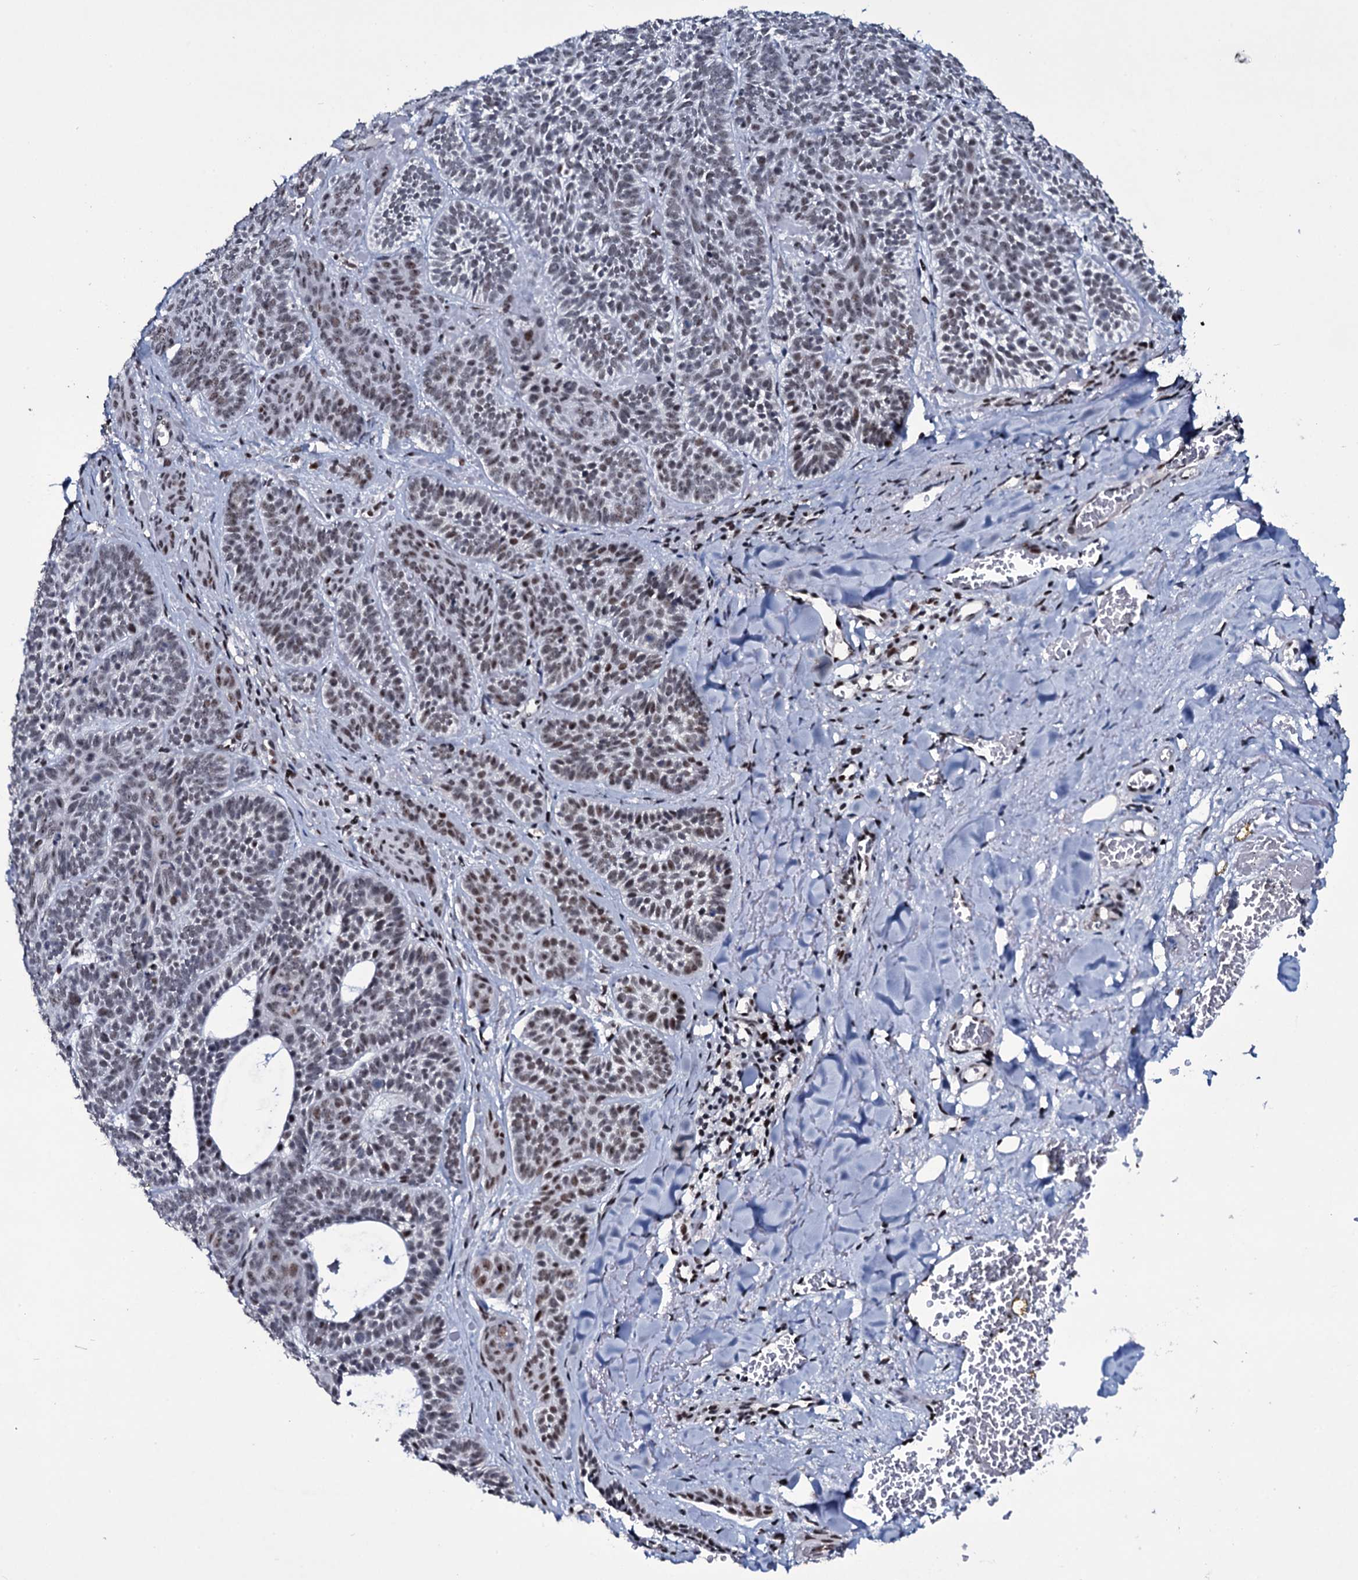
{"staining": {"intensity": "weak", "quantity": "<25%", "location": "nuclear"}, "tissue": "skin cancer", "cell_type": "Tumor cells", "image_type": "cancer", "snomed": [{"axis": "morphology", "description": "Basal cell carcinoma"}, {"axis": "topography", "description": "Skin"}], "caption": "The immunohistochemistry (IHC) photomicrograph has no significant positivity in tumor cells of basal cell carcinoma (skin) tissue.", "gene": "ZMIZ2", "patient": {"sex": "male", "age": 85}}